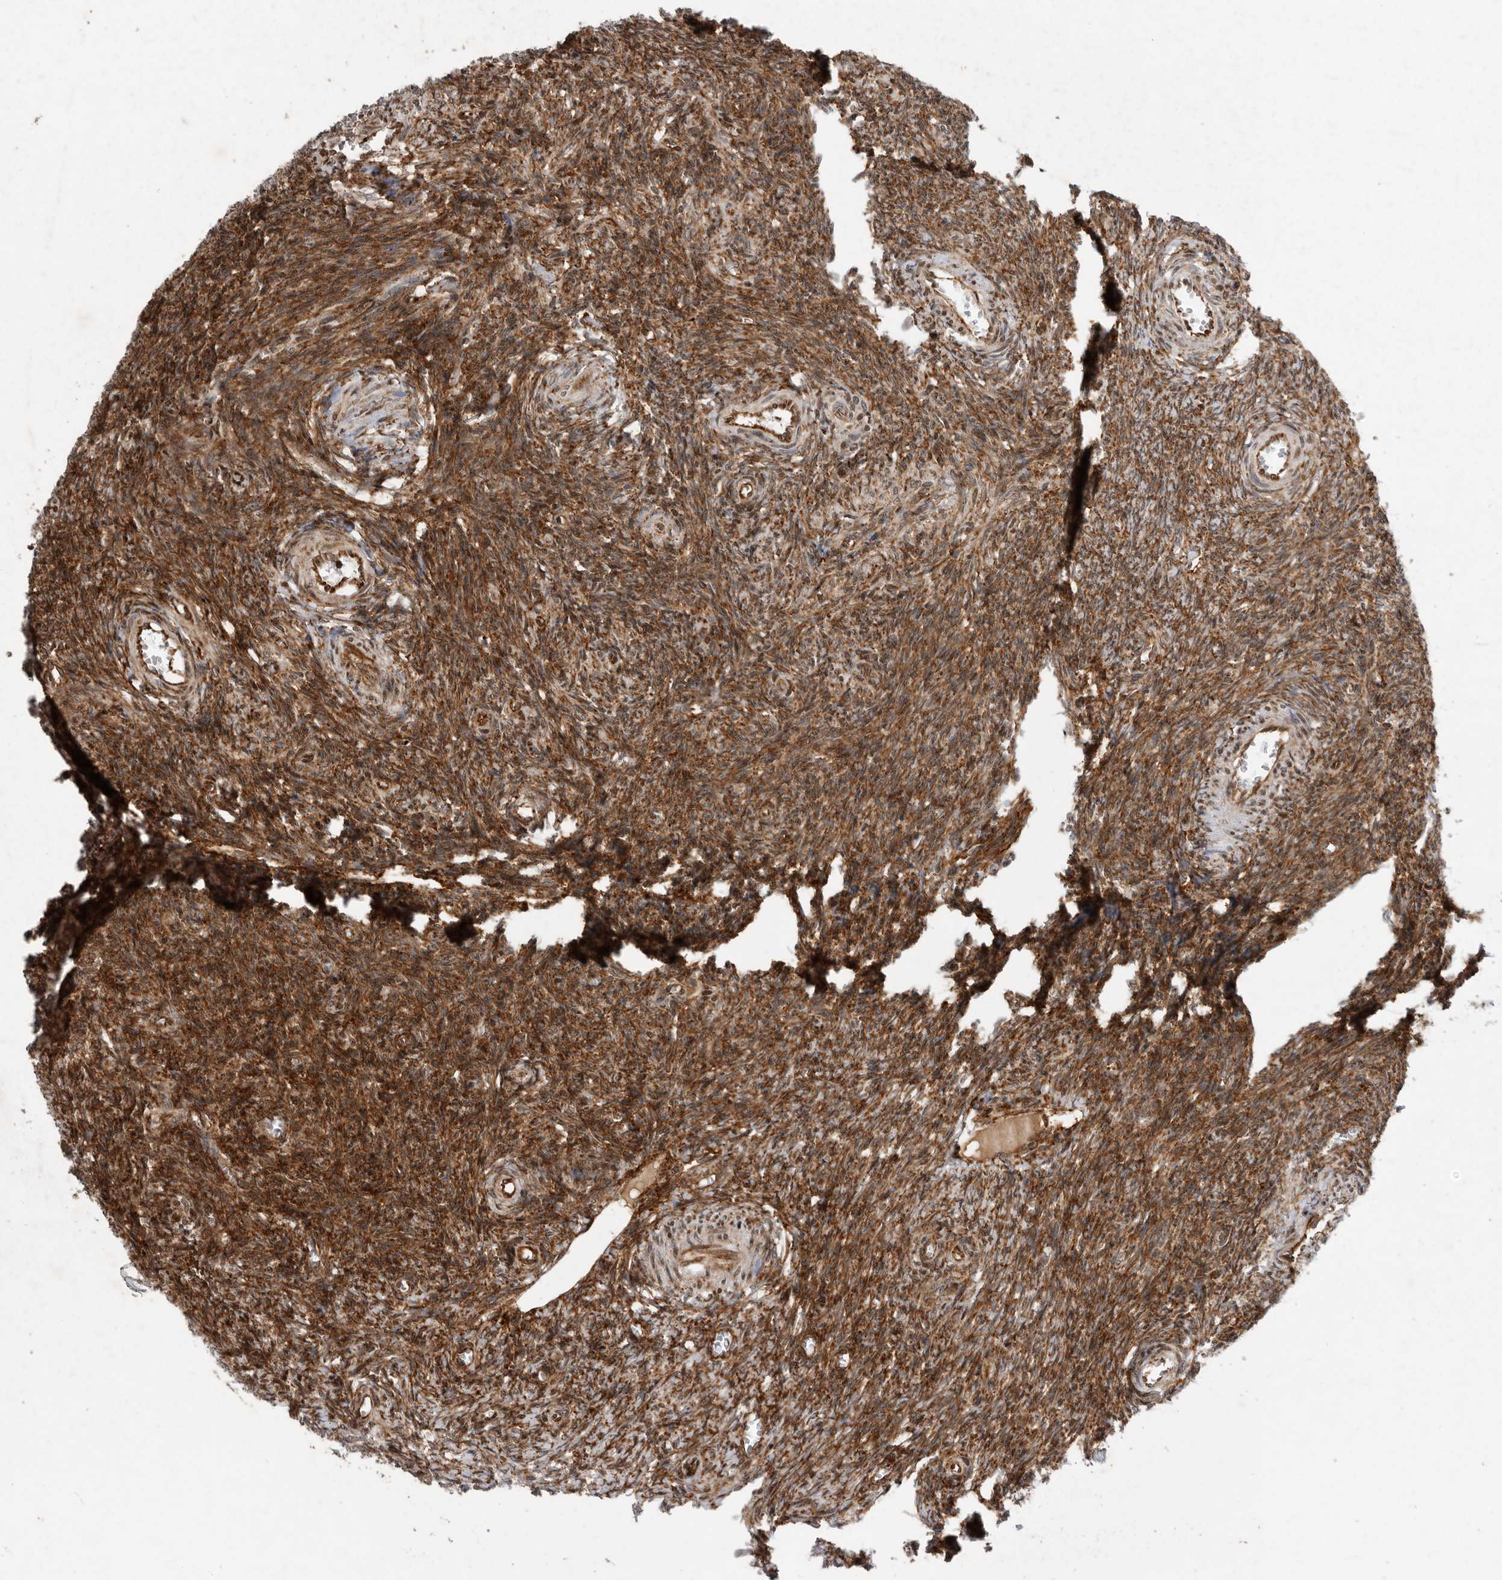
{"staining": {"intensity": "strong", "quantity": ">75%", "location": "cytoplasmic/membranous"}, "tissue": "ovary", "cell_type": "Follicle cells", "image_type": "normal", "snomed": [{"axis": "morphology", "description": "Normal tissue, NOS"}, {"axis": "topography", "description": "Ovary"}], "caption": "Unremarkable ovary demonstrates strong cytoplasmic/membranous expression in about >75% of follicle cells, visualized by immunohistochemistry.", "gene": "FZD3", "patient": {"sex": "female", "age": 27}}